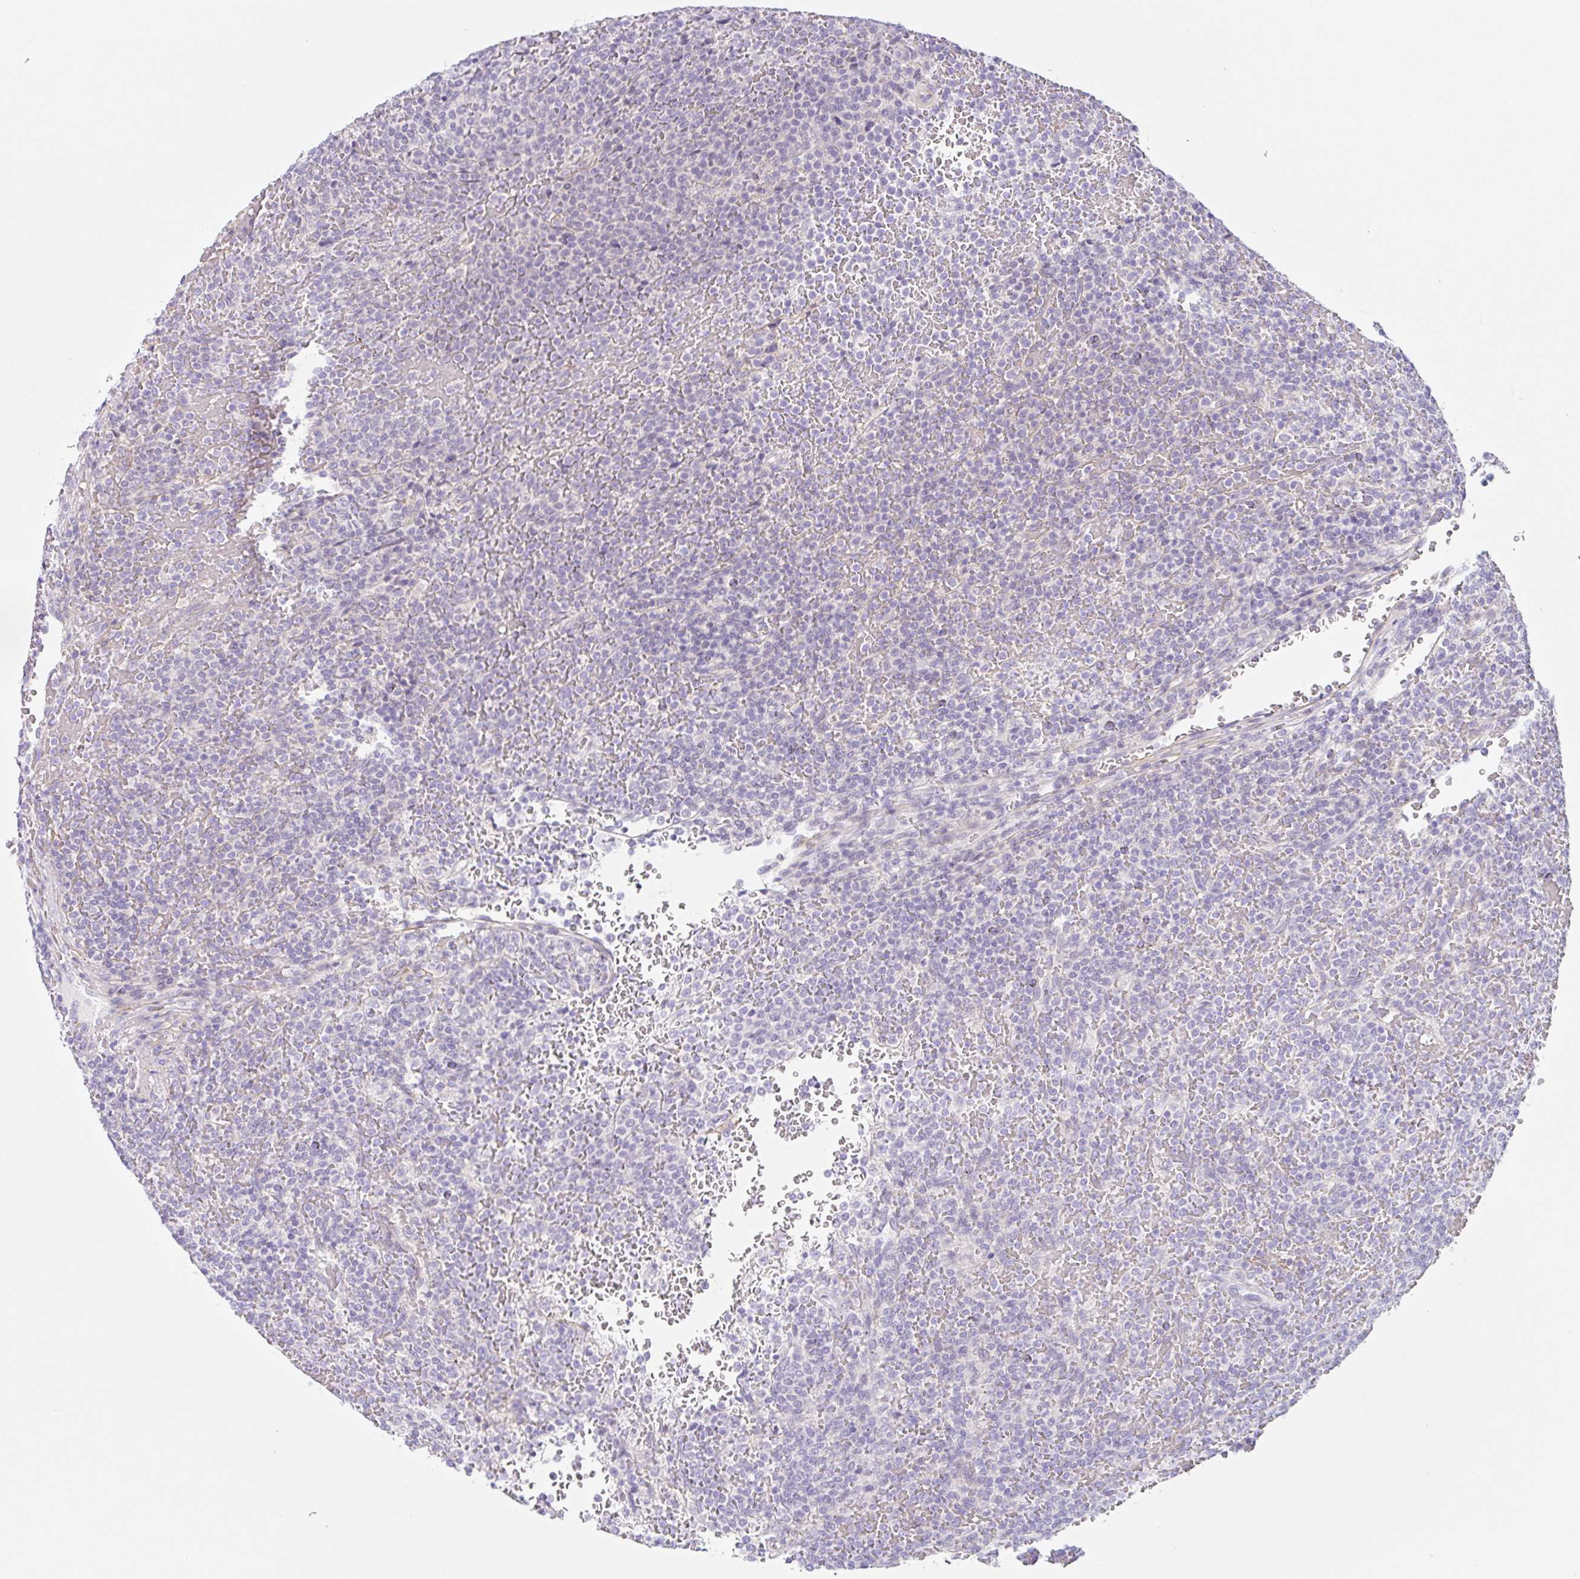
{"staining": {"intensity": "negative", "quantity": "none", "location": "none"}, "tissue": "lymphoma", "cell_type": "Tumor cells", "image_type": "cancer", "snomed": [{"axis": "morphology", "description": "Malignant lymphoma, non-Hodgkin's type, Low grade"}, {"axis": "topography", "description": "Spleen"}], "caption": "Immunohistochemistry (IHC) image of neoplastic tissue: lymphoma stained with DAB shows no significant protein expression in tumor cells.", "gene": "DCAF17", "patient": {"sex": "male", "age": 60}}